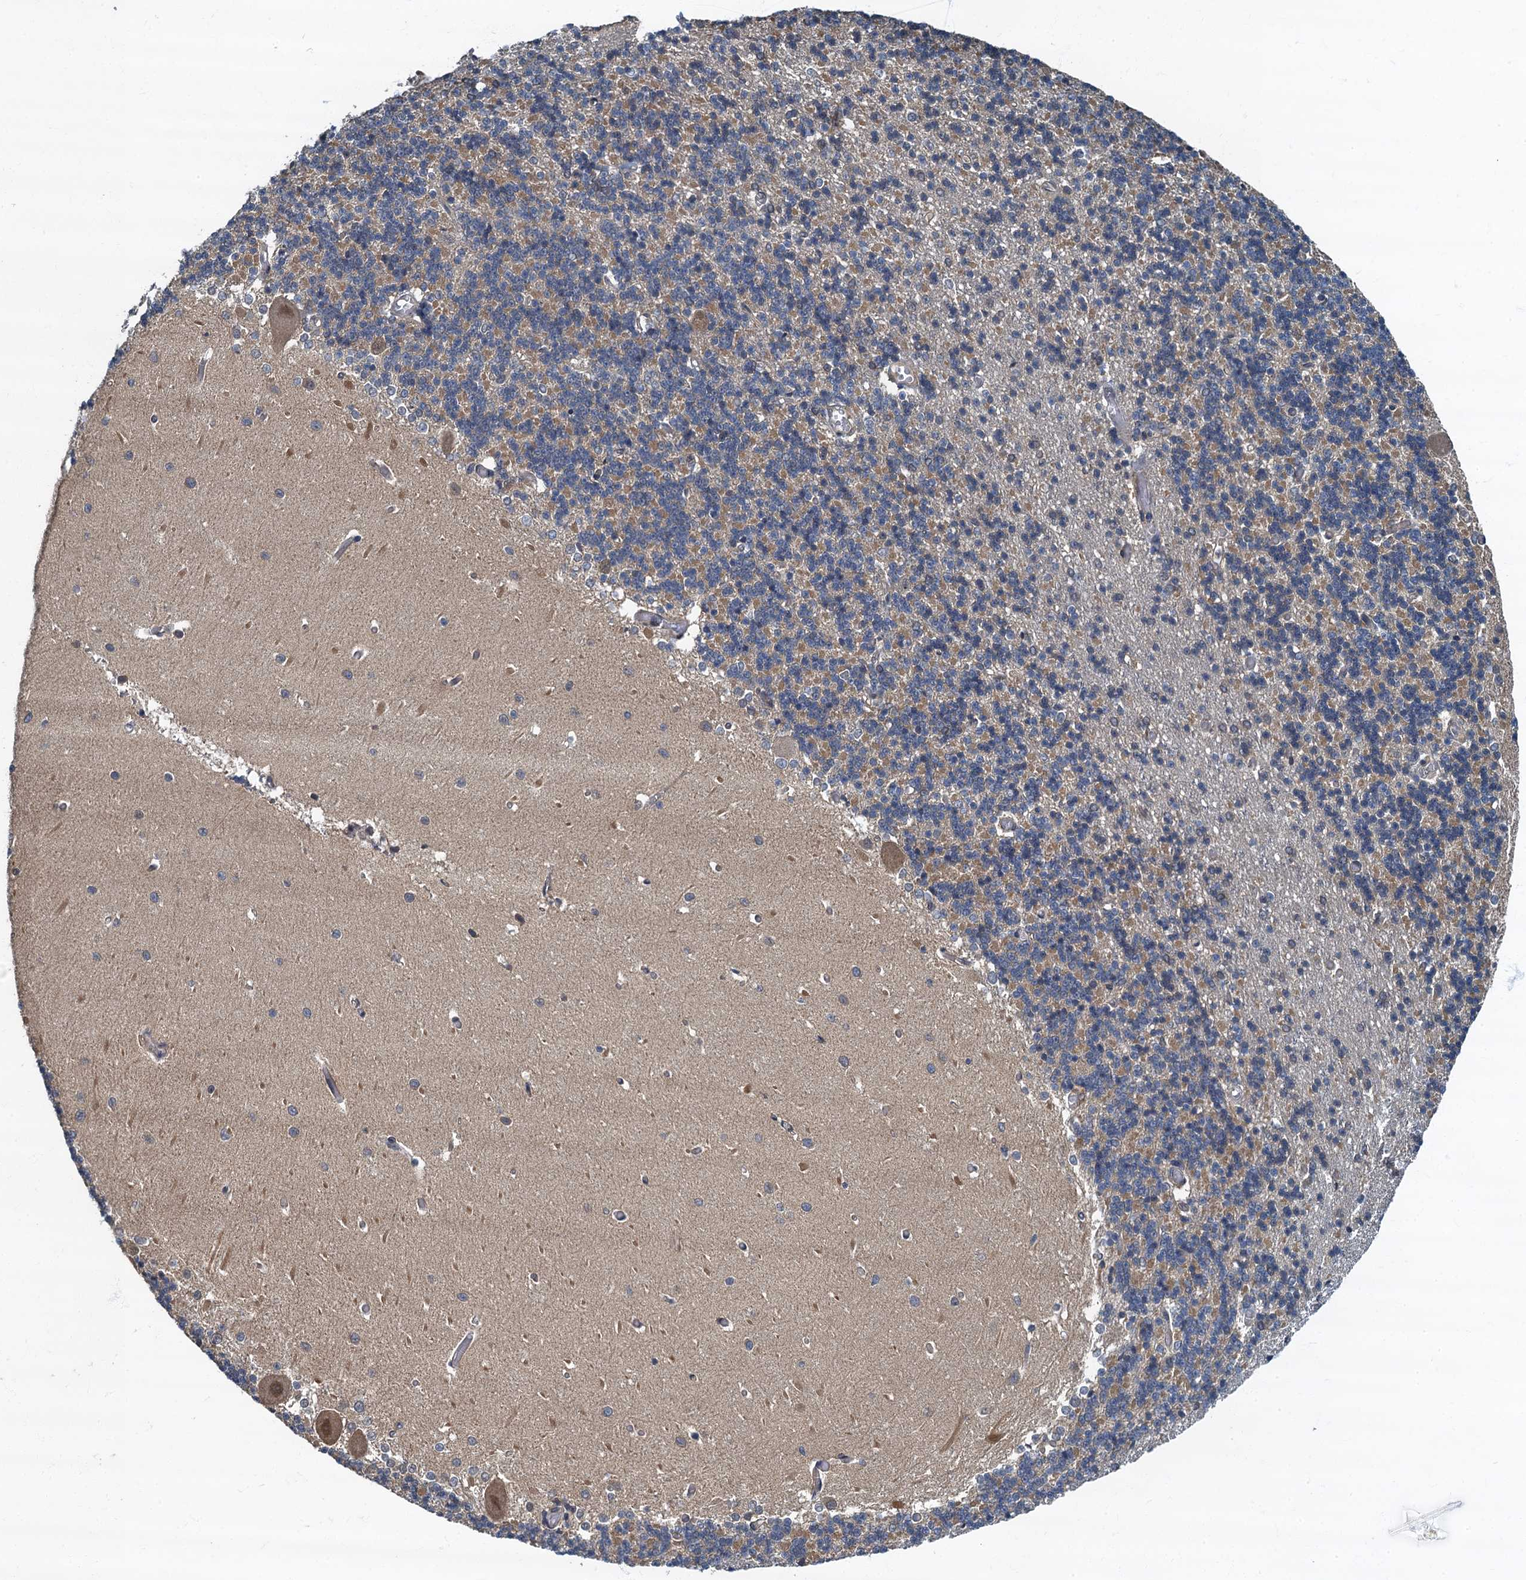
{"staining": {"intensity": "moderate", "quantity": ">75%", "location": "cytoplasmic/membranous"}, "tissue": "cerebellum", "cell_type": "Cells in granular layer", "image_type": "normal", "snomed": [{"axis": "morphology", "description": "Normal tissue, NOS"}, {"axis": "topography", "description": "Cerebellum"}], "caption": "Protein staining of benign cerebellum shows moderate cytoplasmic/membranous staining in approximately >75% of cells in granular layer. (IHC, brightfield microscopy, high magnification).", "gene": "TBCK", "patient": {"sex": "male", "age": 37}}